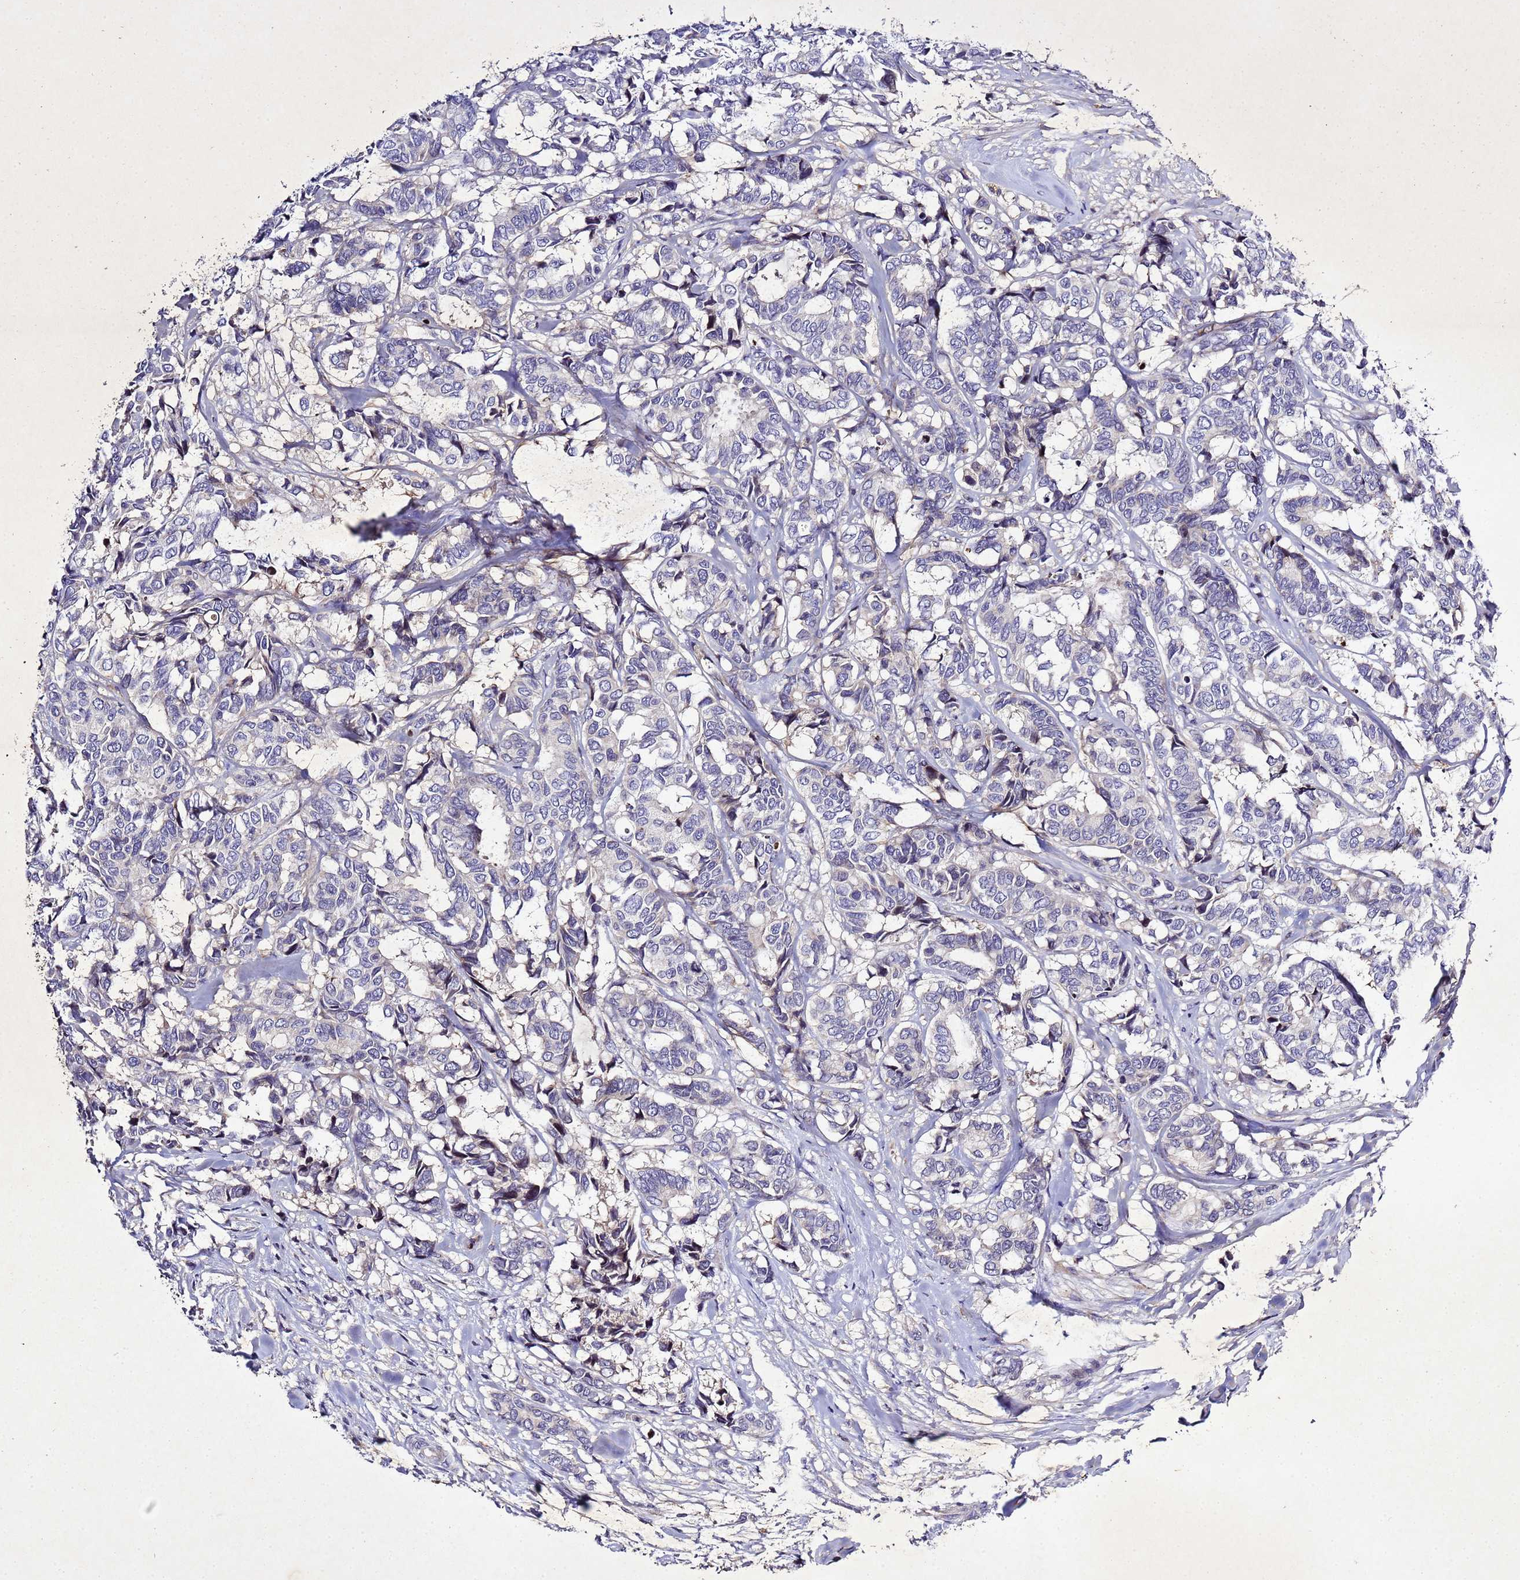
{"staining": {"intensity": "negative", "quantity": "none", "location": "none"}, "tissue": "breast cancer", "cell_type": "Tumor cells", "image_type": "cancer", "snomed": [{"axis": "morphology", "description": "Duct carcinoma"}, {"axis": "topography", "description": "Breast"}], "caption": "Breast cancer stained for a protein using IHC reveals no expression tumor cells.", "gene": "SV2B", "patient": {"sex": "female", "age": 87}}